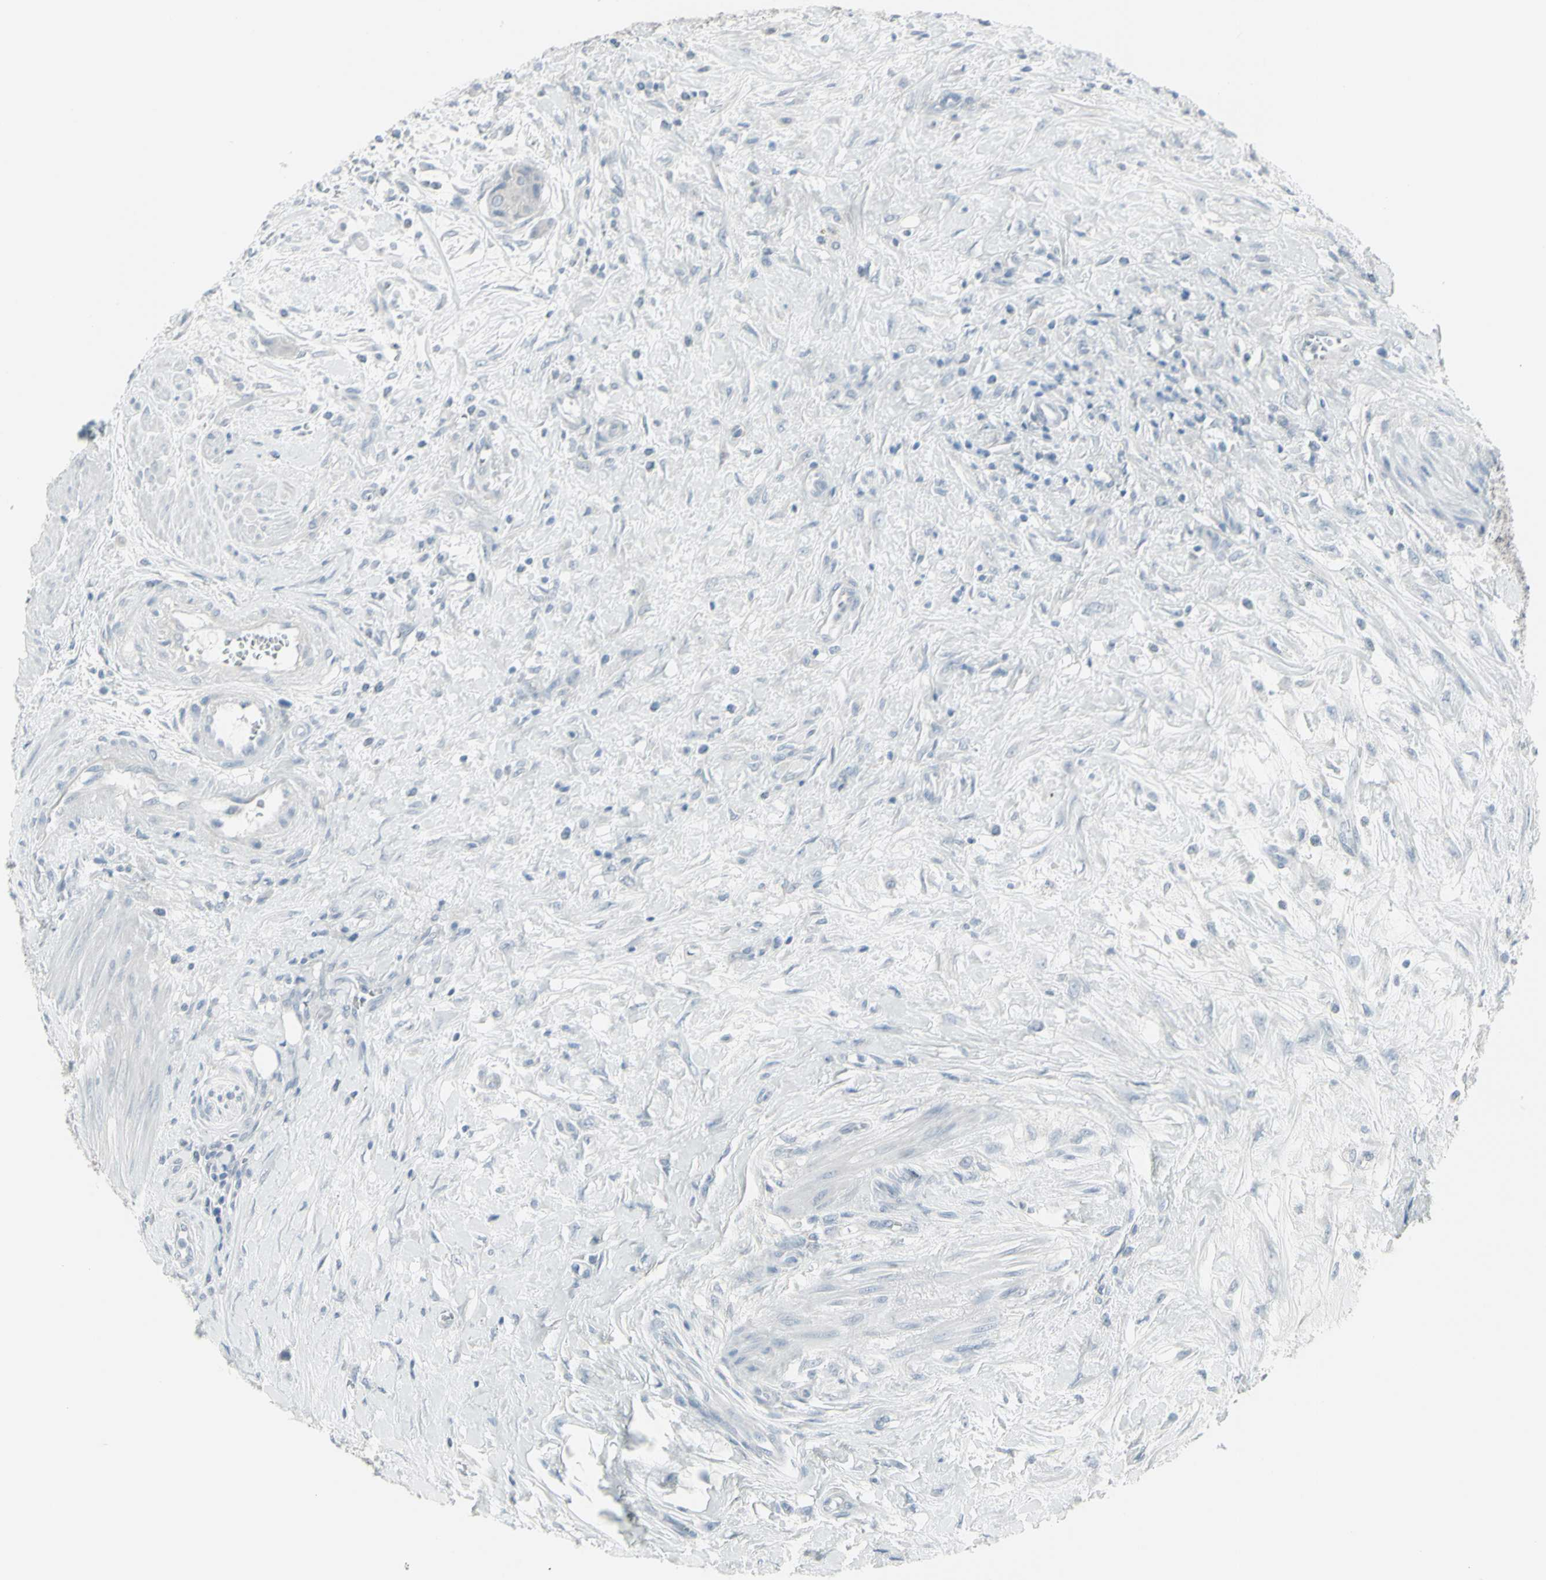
{"staining": {"intensity": "negative", "quantity": "none", "location": "none"}, "tissue": "urothelial cancer", "cell_type": "Tumor cells", "image_type": "cancer", "snomed": [{"axis": "morphology", "description": "Urothelial carcinoma, High grade"}, {"axis": "topography", "description": "Urinary bladder"}], "caption": "A micrograph of urothelial cancer stained for a protein displays no brown staining in tumor cells.", "gene": "RAB3A", "patient": {"sex": "male", "age": 35}}